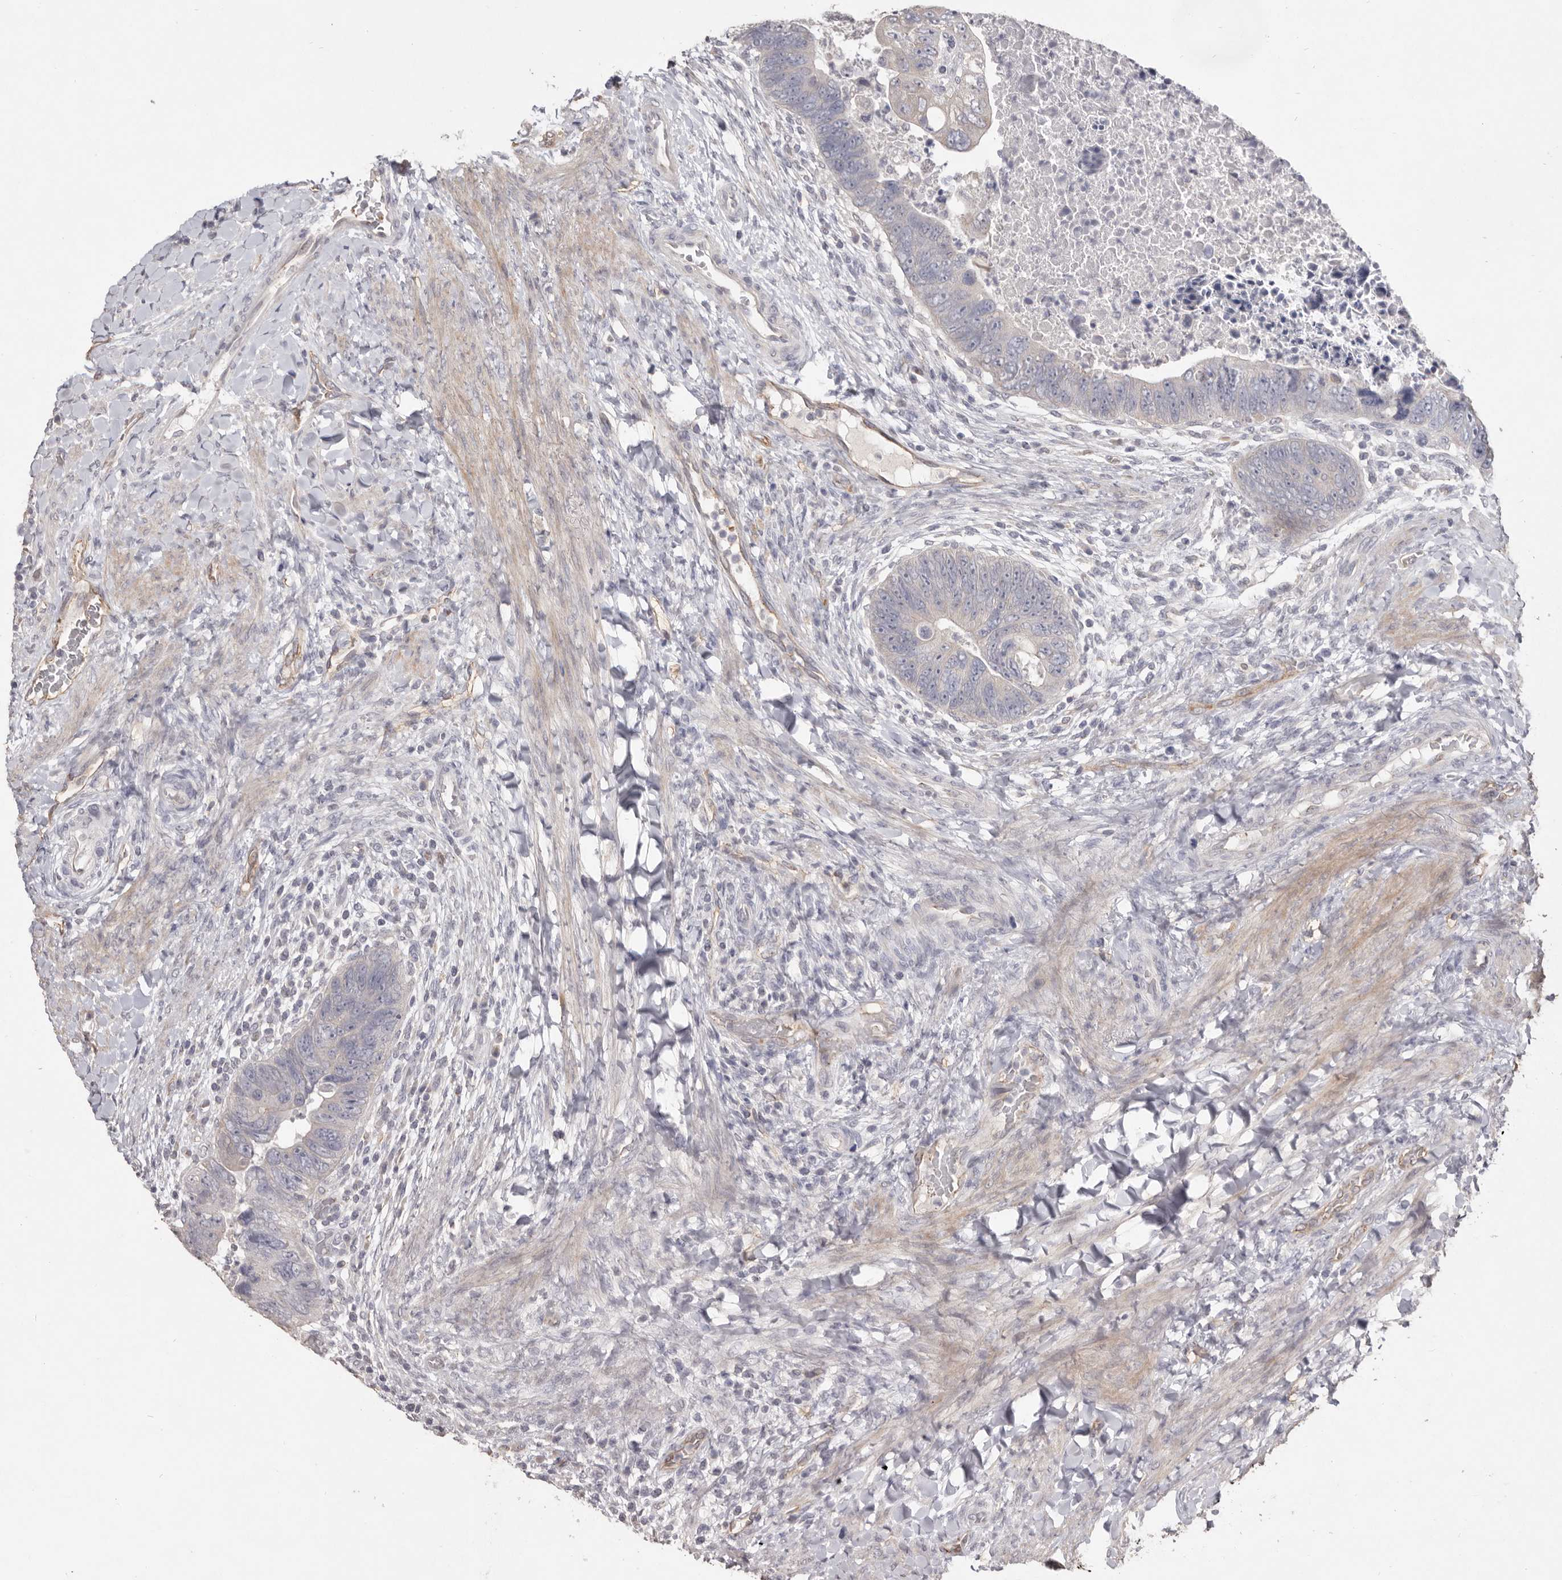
{"staining": {"intensity": "negative", "quantity": "none", "location": "none"}, "tissue": "colorectal cancer", "cell_type": "Tumor cells", "image_type": "cancer", "snomed": [{"axis": "morphology", "description": "Adenocarcinoma, NOS"}, {"axis": "topography", "description": "Rectum"}], "caption": "High magnification brightfield microscopy of colorectal cancer stained with DAB (brown) and counterstained with hematoxylin (blue): tumor cells show no significant staining. (DAB immunohistochemistry (IHC) with hematoxylin counter stain).", "gene": "ZYG11B", "patient": {"sex": "male", "age": 59}}